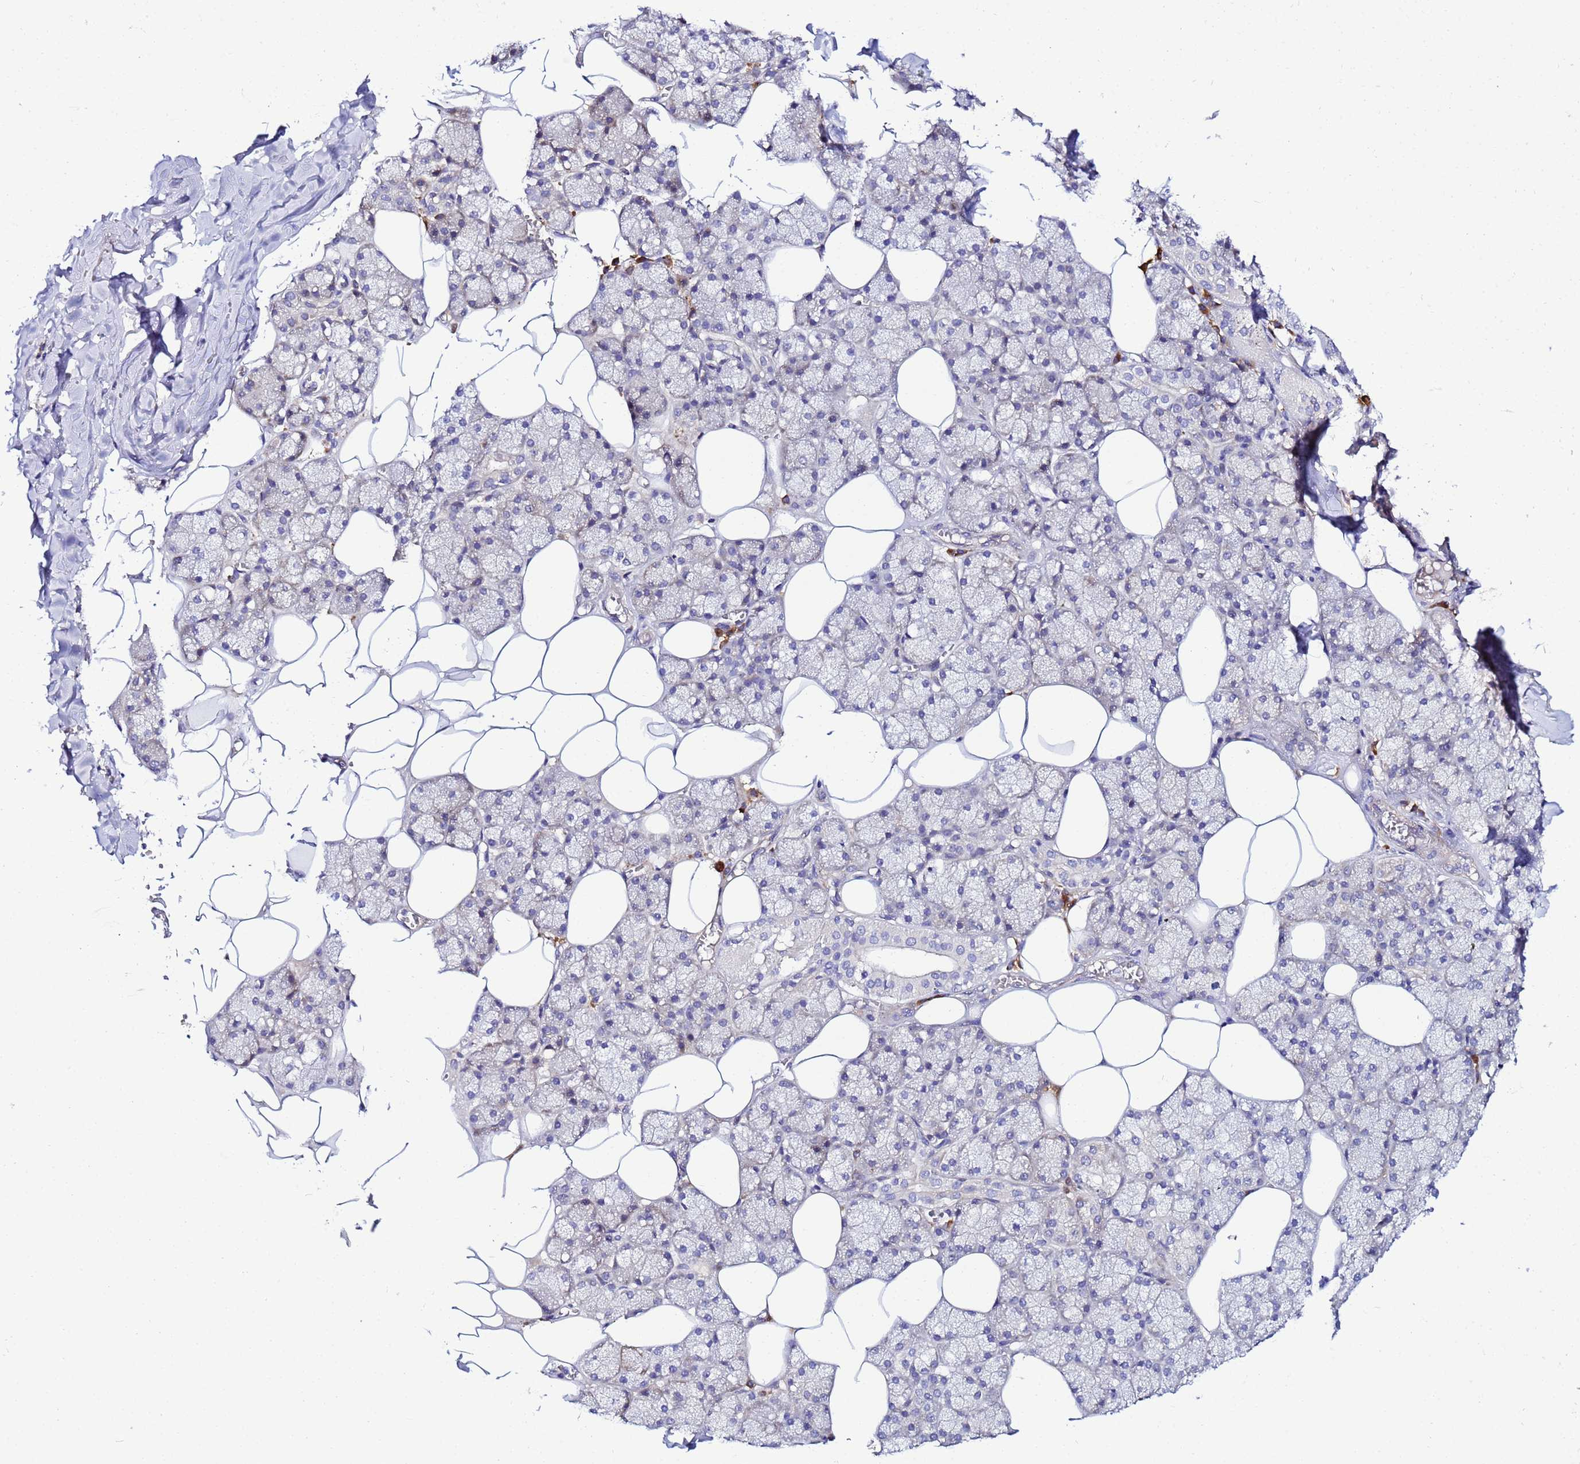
{"staining": {"intensity": "negative", "quantity": "none", "location": "none"}, "tissue": "salivary gland", "cell_type": "Glandular cells", "image_type": "normal", "snomed": [{"axis": "morphology", "description": "Normal tissue, NOS"}, {"axis": "topography", "description": "Salivary gland"}], "caption": "Immunohistochemistry image of unremarkable salivary gland: salivary gland stained with DAB (3,3'-diaminobenzidine) shows no significant protein staining in glandular cells. (DAB IHC with hematoxylin counter stain).", "gene": "JRKL", "patient": {"sex": "male", "age": 62}}